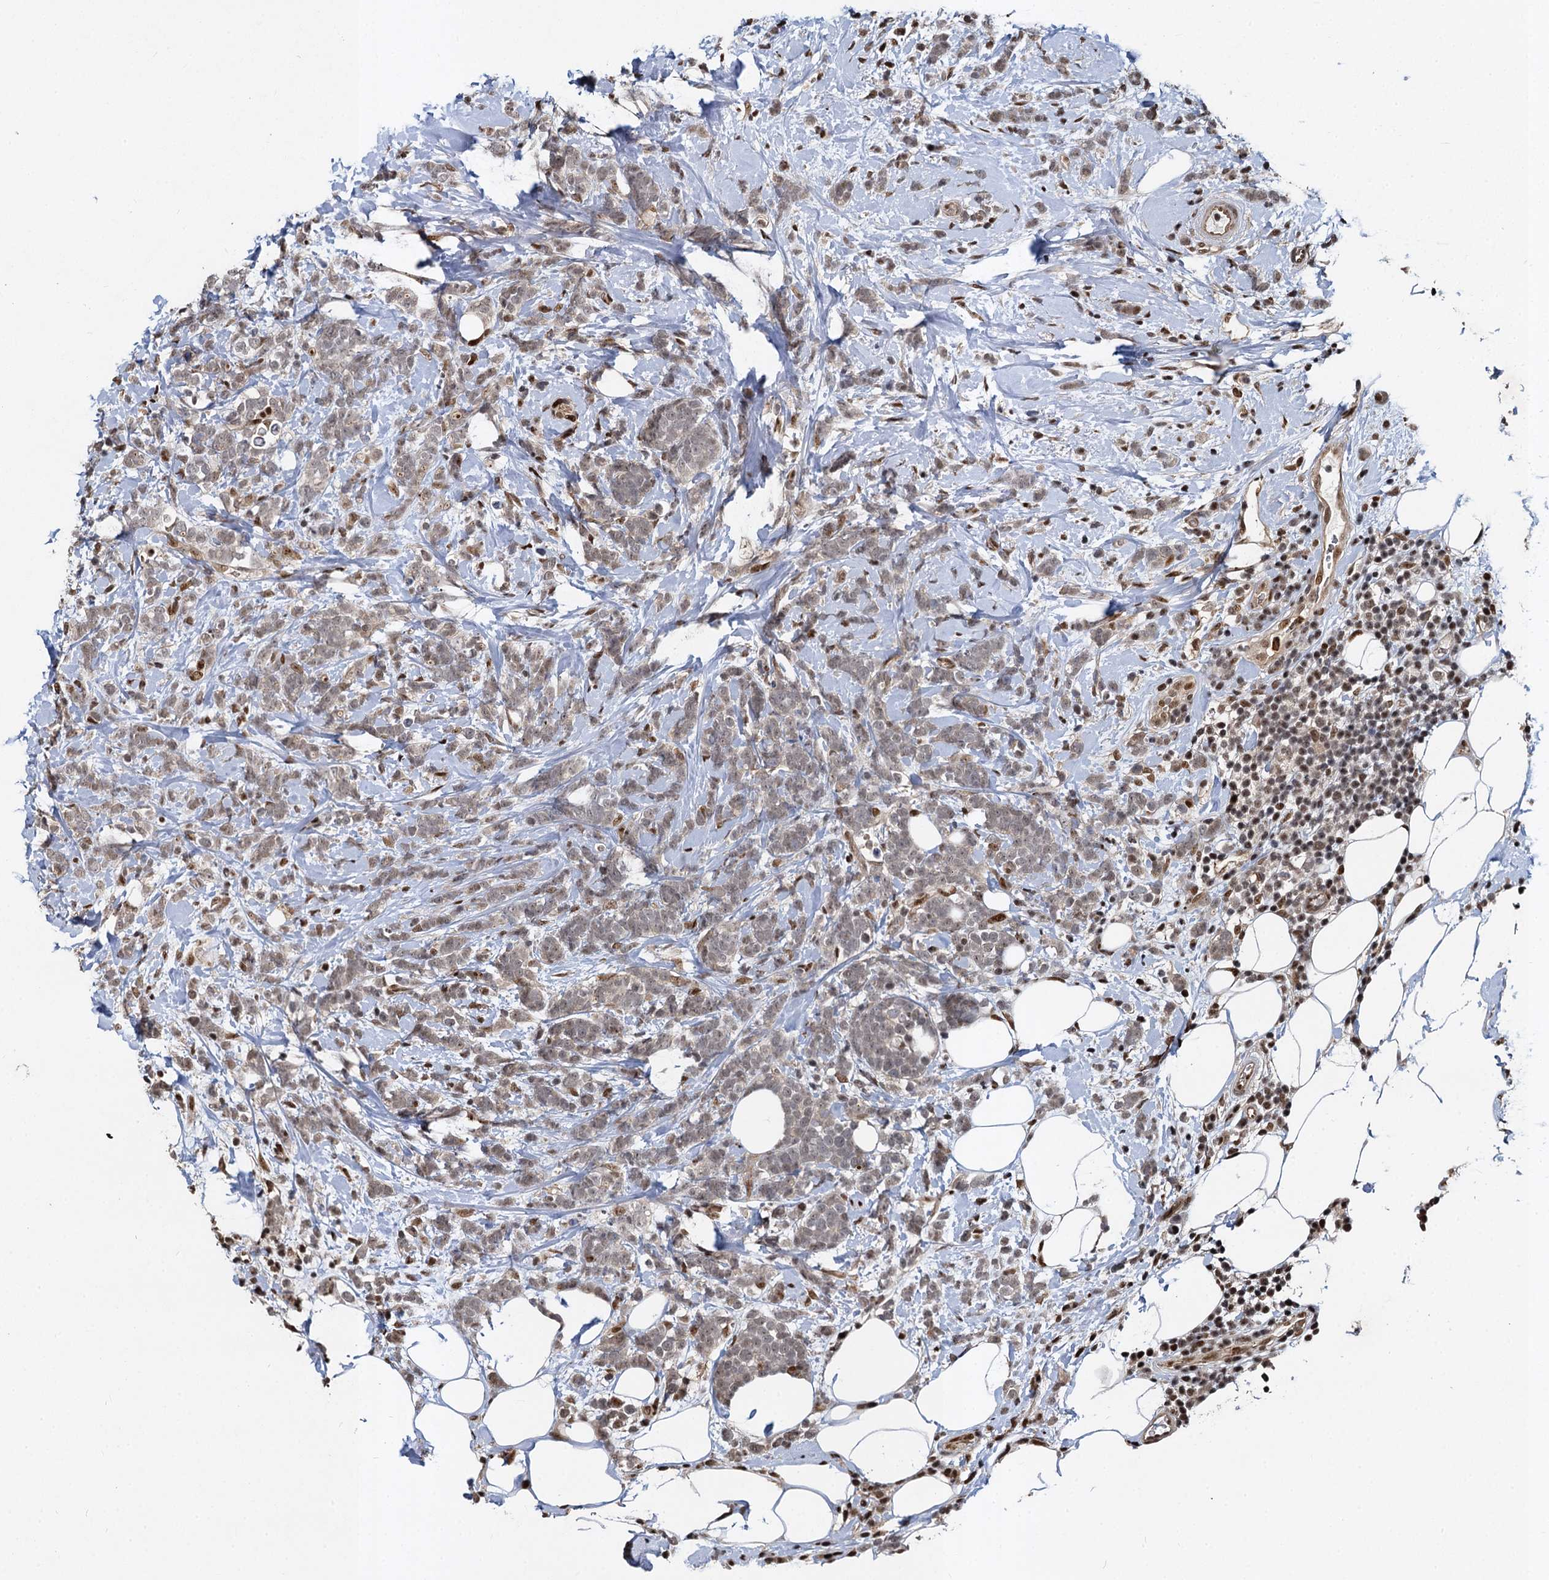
{"staining": {"intensity": "negative", "quantity": "none", "location": "none"}, "tissue": "breast cancer", "cell_type": "Tumor cells", "image_type": "cancer", "snomed": [{"axis": "morphology", "description": "Lobular carcinoma"}, {"axis": "topography", "description": "Breast"}], "caption": "Immunohistochemical staining of breast cancer (lobular carcinoma) displays no significant staining in tumor cells.", "gene": "ANKRD49", "patient": {"sex": "female", "age": 58}}